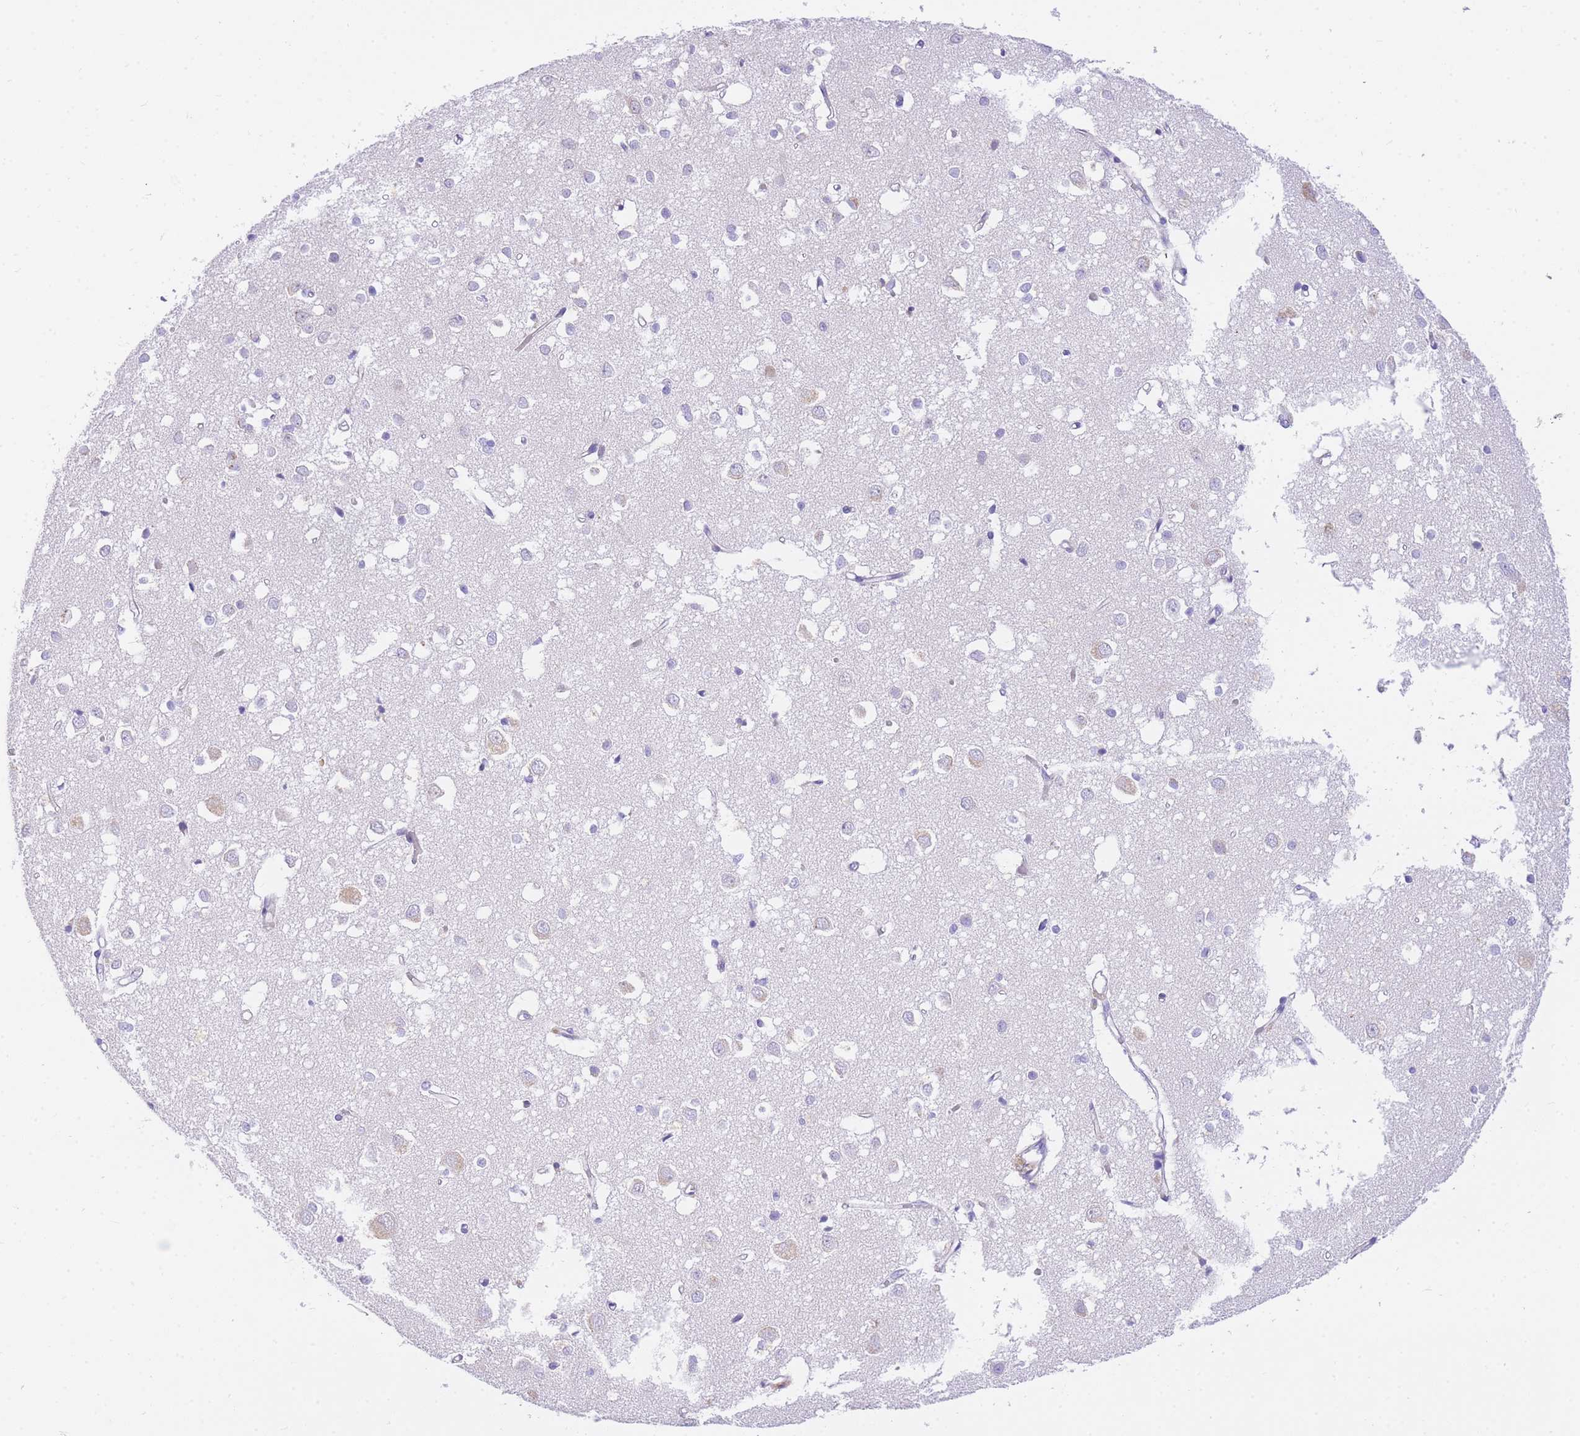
{"staining": {"intensity": "negative", "quantity": "none", "location": "none"}, "tissue": "cerebral cortex", "cell_type": "Endothelial cells", "image_type": "normal", "snomed": [{"axis": "morphology", "description": "Normal tissue, NOS"}, {"axis": "topography", "description": "Cerebral cortex"}], "caption": "This is a histopathology image of immunohistochemistry staining of unremarkable cerebral cortex, which shows no expression in endothelial cells.", "gene": "UPK1A", "patient": {"sex": "female", "age": 64}}